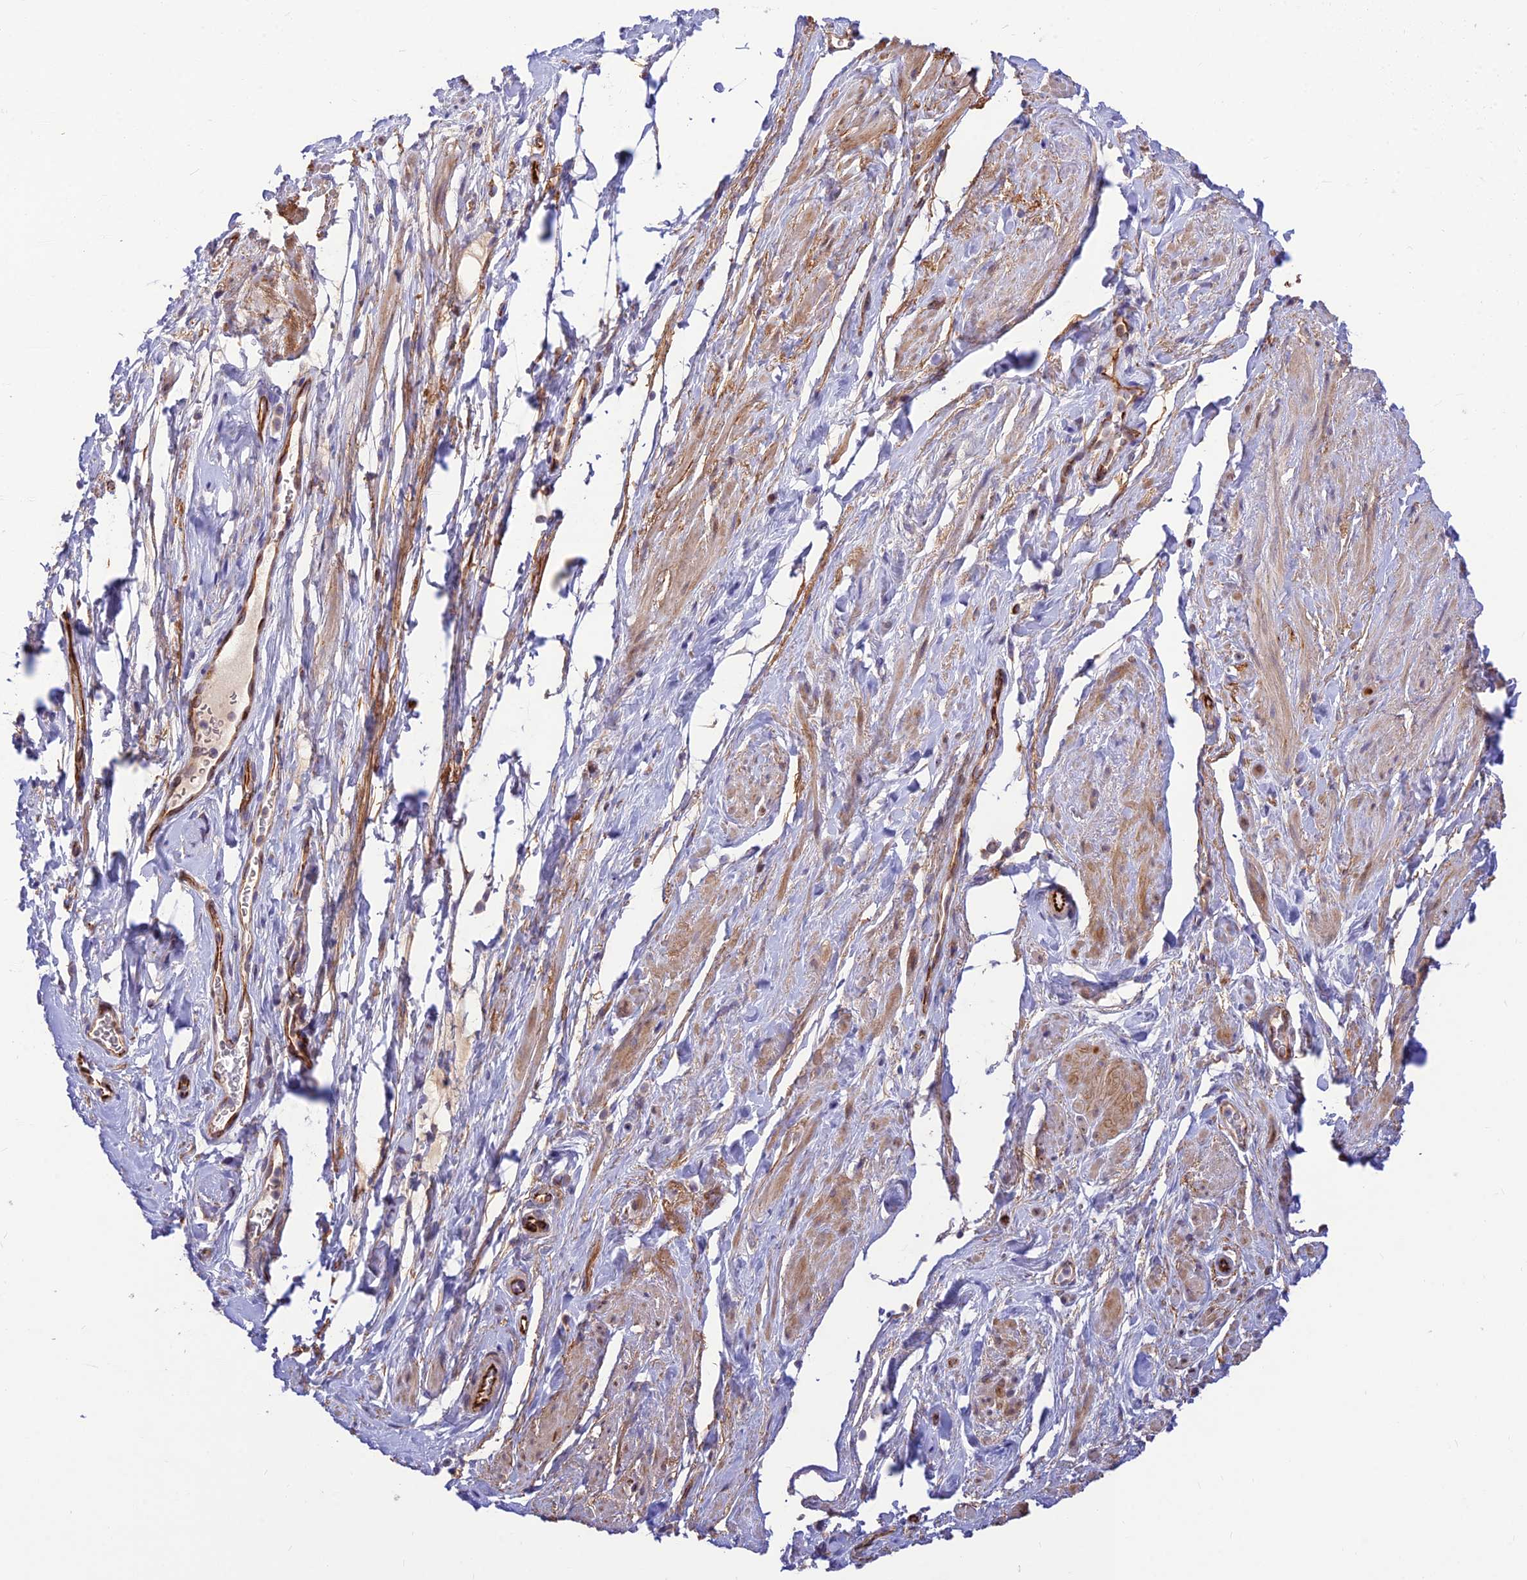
{"staining": {"intensity": "moderate", "quantity": "<25%", "location": "cytoplasmic/membranous"}, "tissue": "smooth muscle", "cell_type": "Smooth muscle cells", "image_type": "normal", "snomed": [{"axis": "morphology", "description": "Normal tissue, NOS"}, {"axis": "topography", "description": "Smooth muscle"}, {"axis": "topography", "description": "Peripheral nerve tissue"}], "caption": "Brown immunohistochemical staining in benign smooth muscle exhibits moderate cytoplasmic/membranous positivity in approximately <25% of smooth muscle cells.", "gene": "ST8SIA5", "patient": {"sex": "male", "age": 69}}